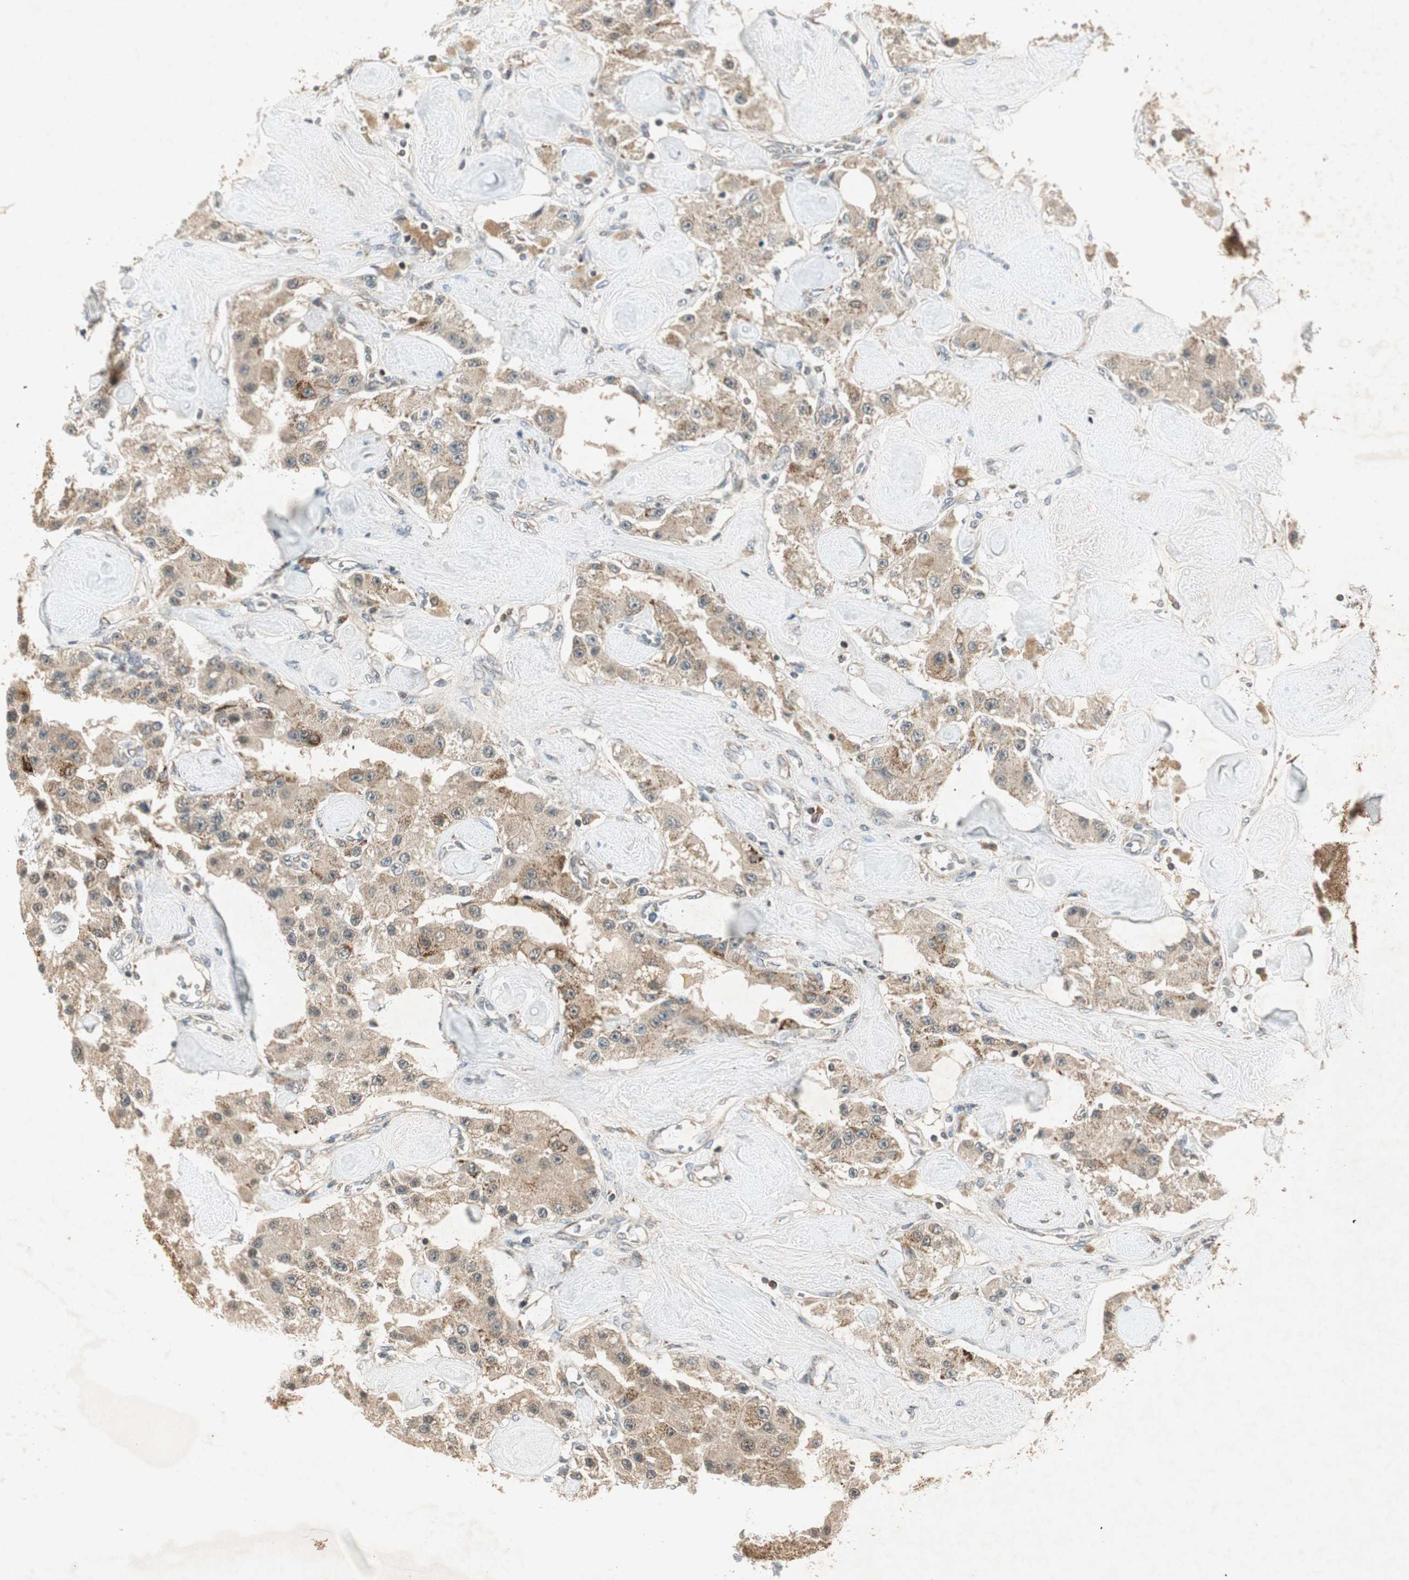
{"staining": {"intensity": "moderate", "quantity": ">75%", "location": "cytoplasmic/membranous"}, "tissue": "carcinoid", "cell_type": "Tumor cells", "image_type": "cancer", "snomed": [{"axis": "morphology", "description": "Carcinoid, malignant, NOS"}, {"axis": "topography", "description": "Pancreas"}], "caption": "High-power microscopy captured an immunohistochemistry (IHC) photomicrograph of carcinoid, revealing moderate cytoplasmic/membranous expression in approximately >75% of tumor cells.", "gene": "USP2", "patient": {"sex": "male", "age": 41}}